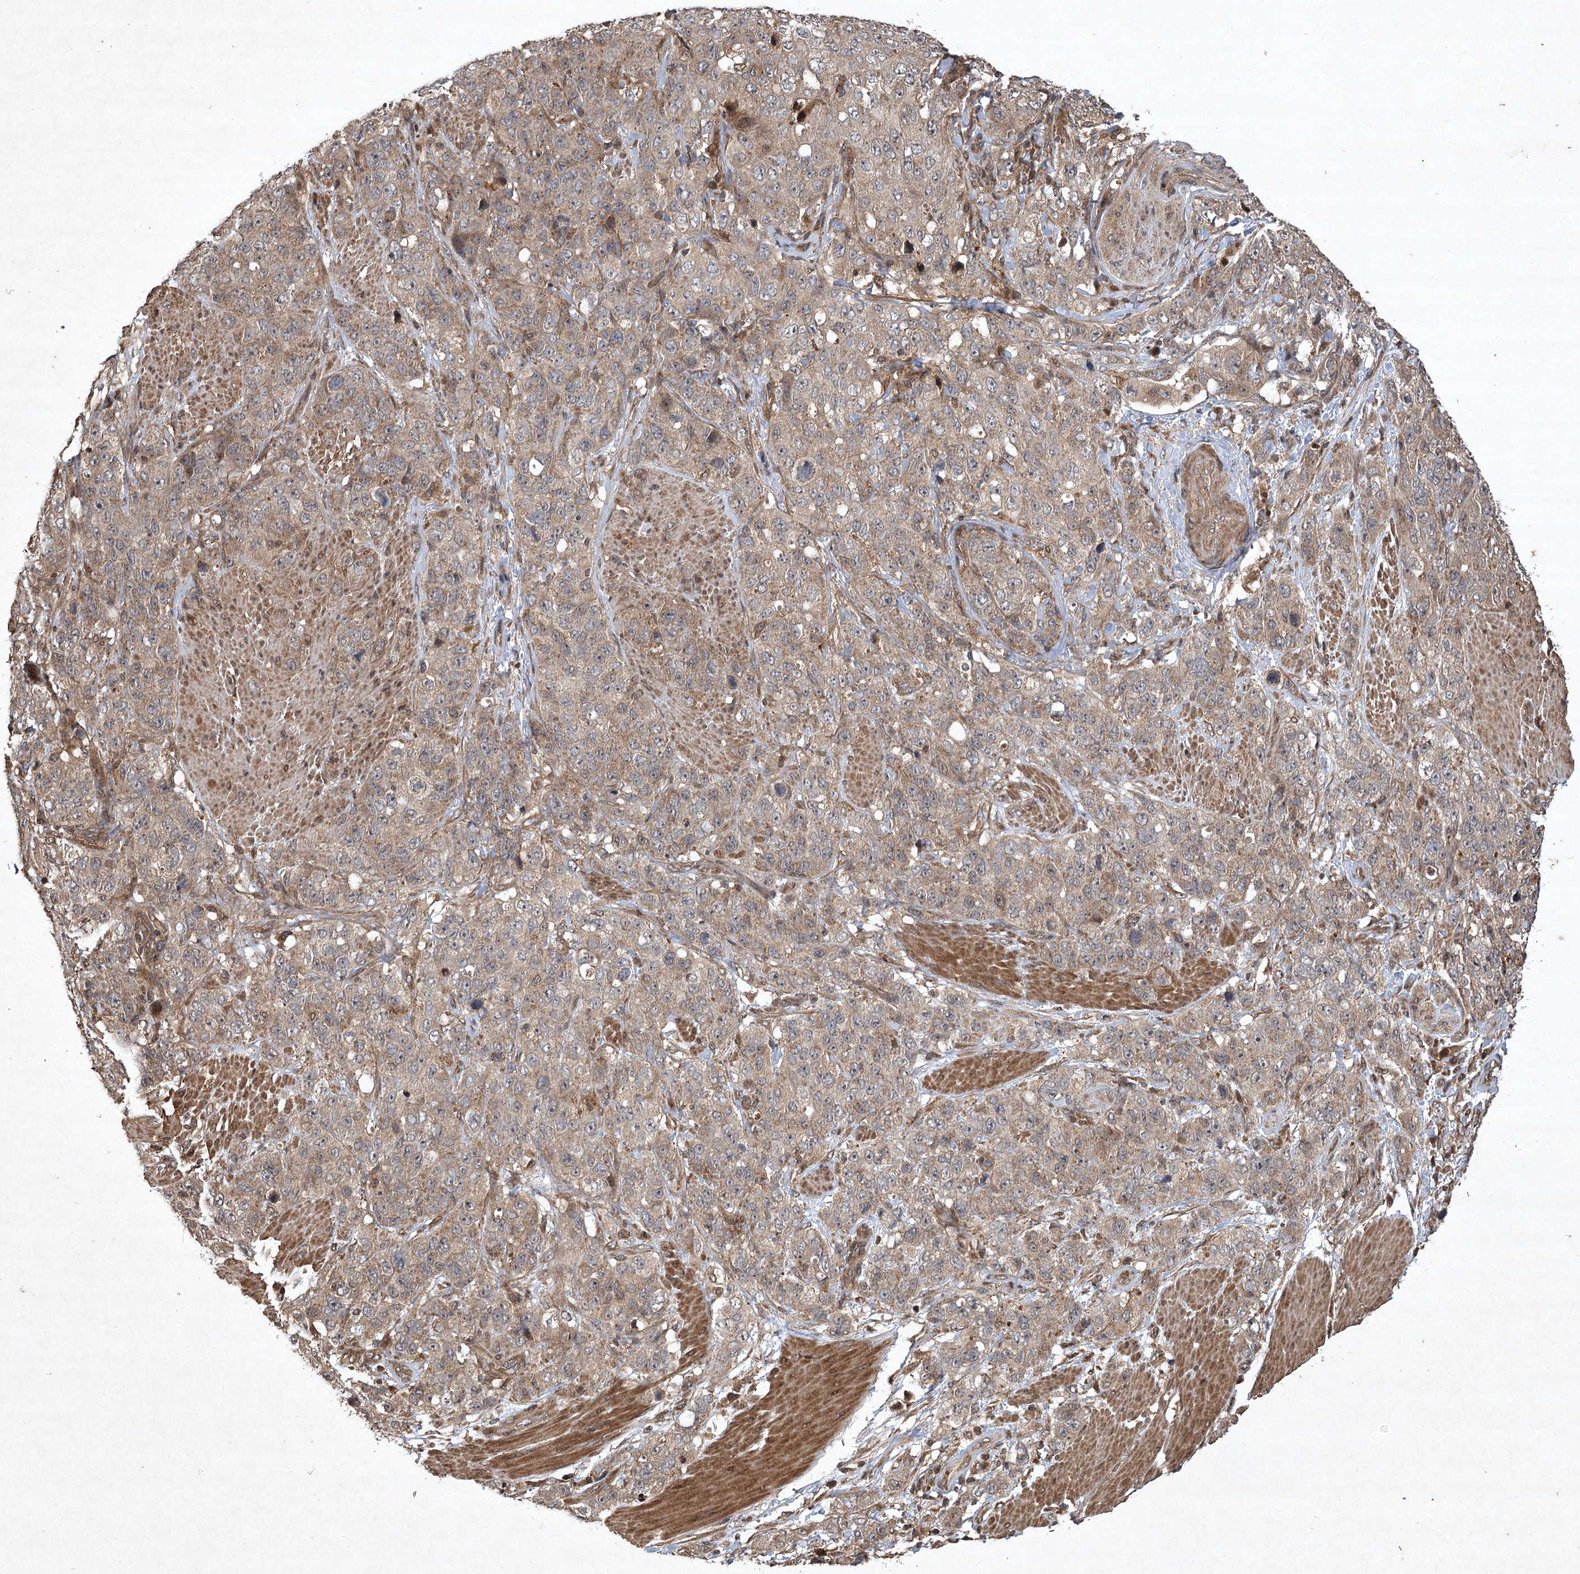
{"staining": {"intensity": "moderate", "quantity": ">75%", "location": "cytoplasmic/membranous"}, "tissue": "stomach cancer", "cell_type": "Tumor cells", "image_type": "cancer", "snomed": [{"axis": "morphology", "description": "Adenocarcinoma, NOS"}, {"axis": "topography", "description": "Stomach"}], "caption": "Stomach adenocarcinoma tissue displays moderate cytoplasmic/membranous expression in approximately >75% of tumor cells (DAB (3,3'-diaminobenzidine) = brown stain, brightfield microscopy at high magnification).", "gene": "INSIG2", "patient": {"sex": "male", "age": 48}}